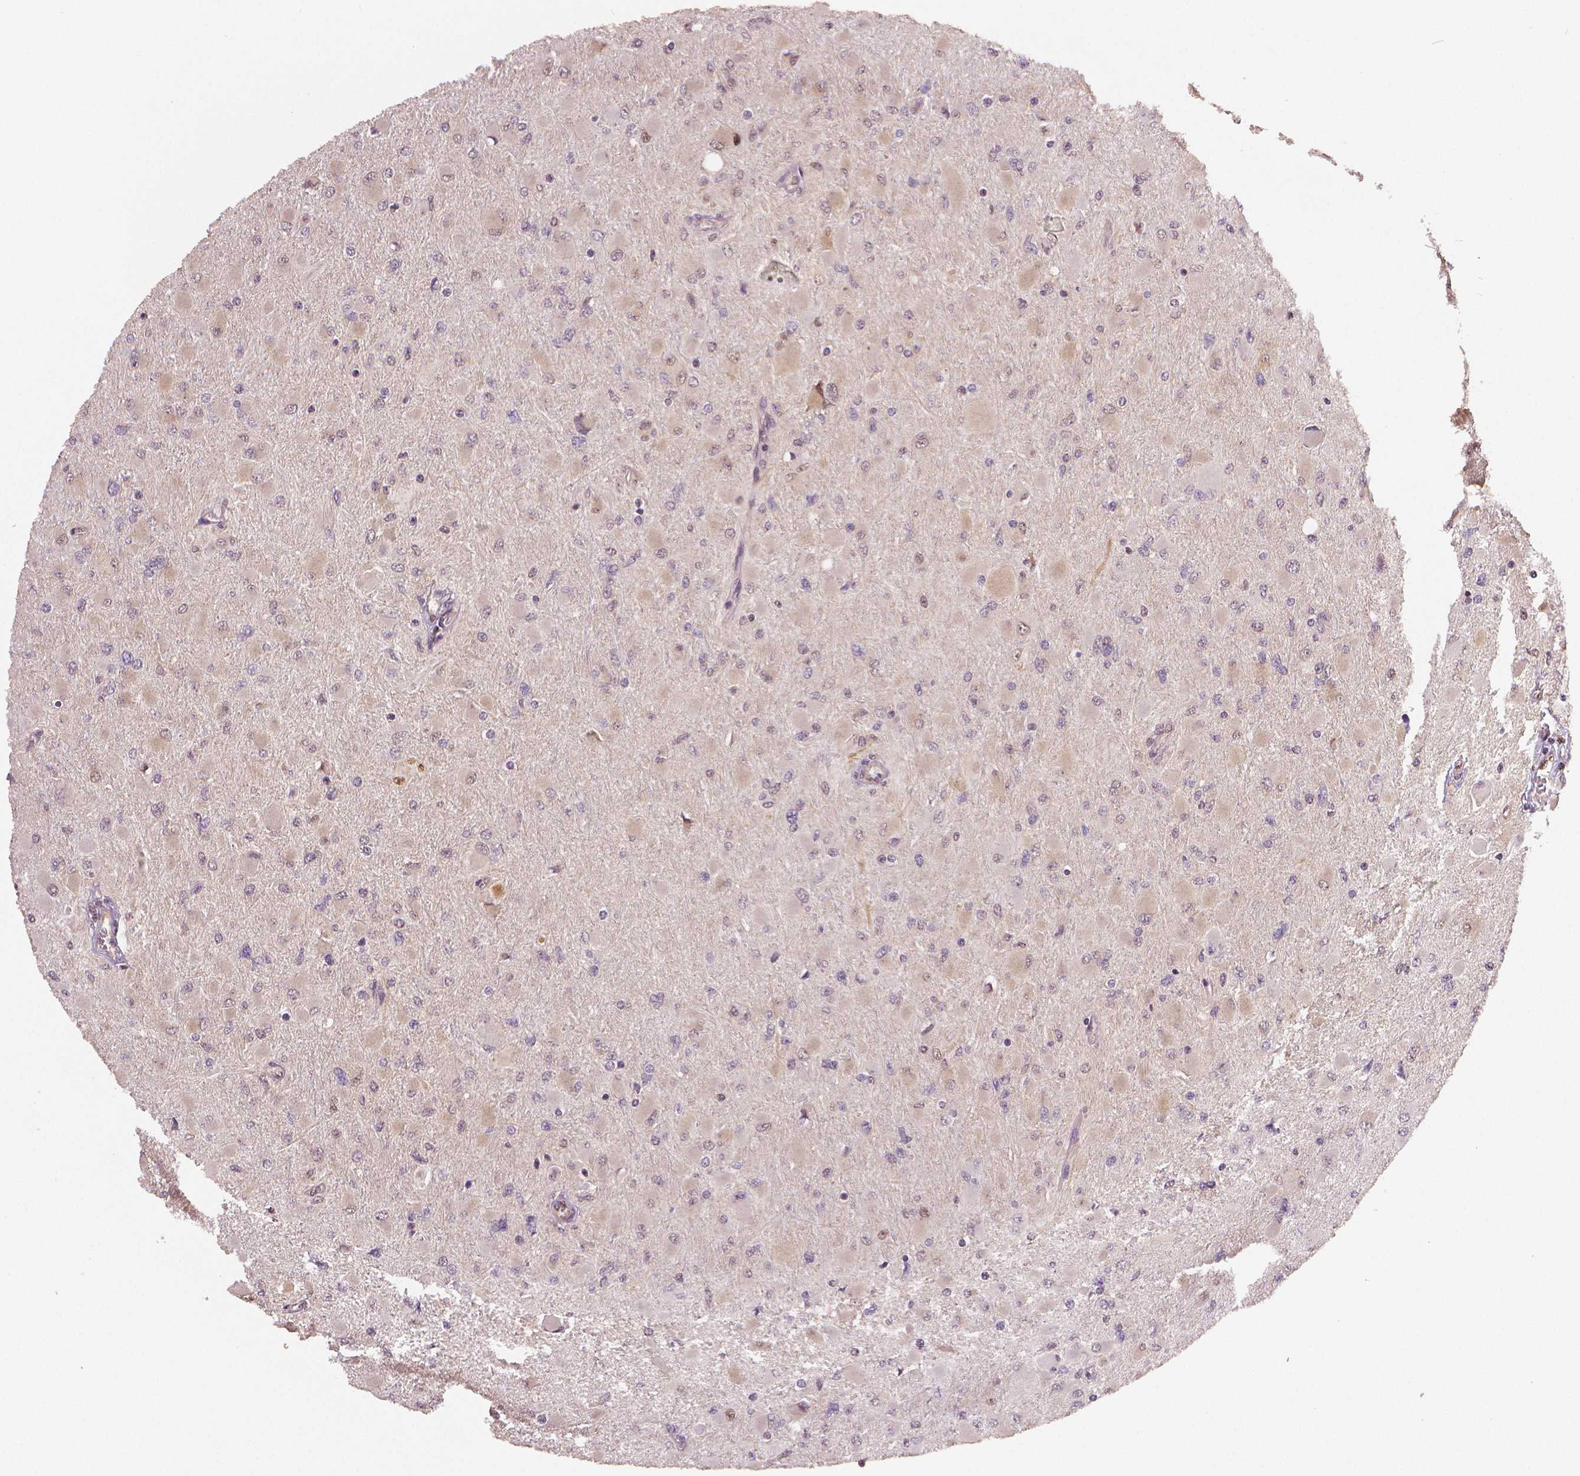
{"staining": {"intensity": "negative", "quantity": "none", "location": "none"}, "tissue": "glioma", "cell_type": "Tumor cells", "image_type": "cancer", "snomed": [{"axis": "morphology", "description": "Glioma, malignant, High grade"}, {"axis": "topography", "description": "Cerebral cortex"}], "caption": "Immunohistochemistry of malignant glioma (high-grade) shows no positivity in tumor cells. (Brightfield microscopy of DAB immunohistochemistry (IHC) at high magnification).", "gene": "STAT3", "patient": {"sex": "female", "age": 36}}